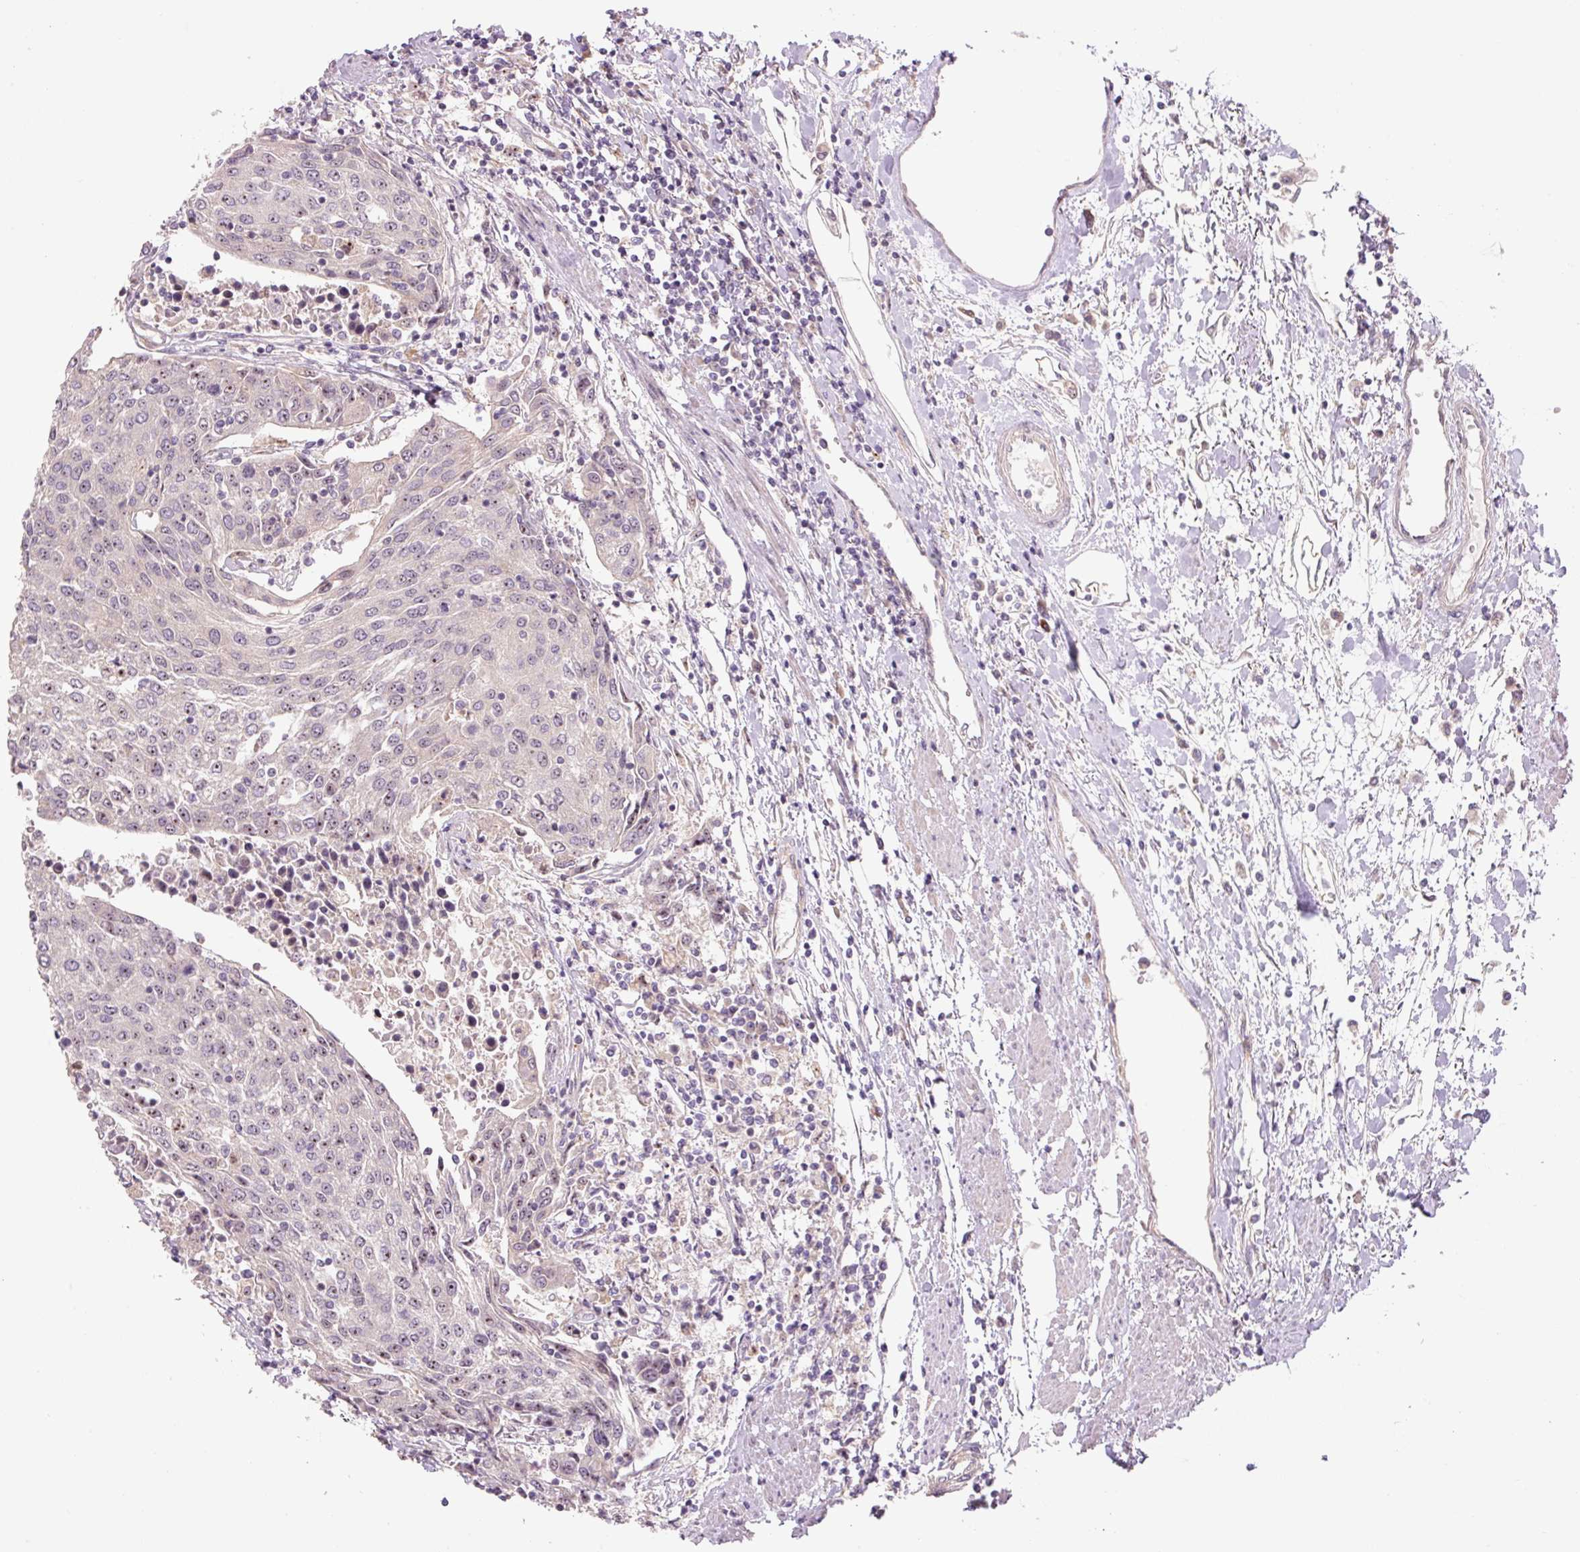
{"staining": {"intensity": "negative", "quantity": "none", "location": "none"}, "tissue": "urothelial cancer", "cell_type": "Tumor cells", "image_type": "cancer", "snomed": [{"axis": "morphology", "description": "Urothelial carcinoma, High grade"}, {"axis": "topography", "description": "Urinary bladder"}], "caption": "Tumor cells show no significant protein expression in urothelial cancer. (DAB (3,3'-diaminobenzidine) immunohistochemistry visualized using brightfield microscopy, high magnification).", "gene": "TMEM151B", "patient": {"sex": "female", "age": 85}}